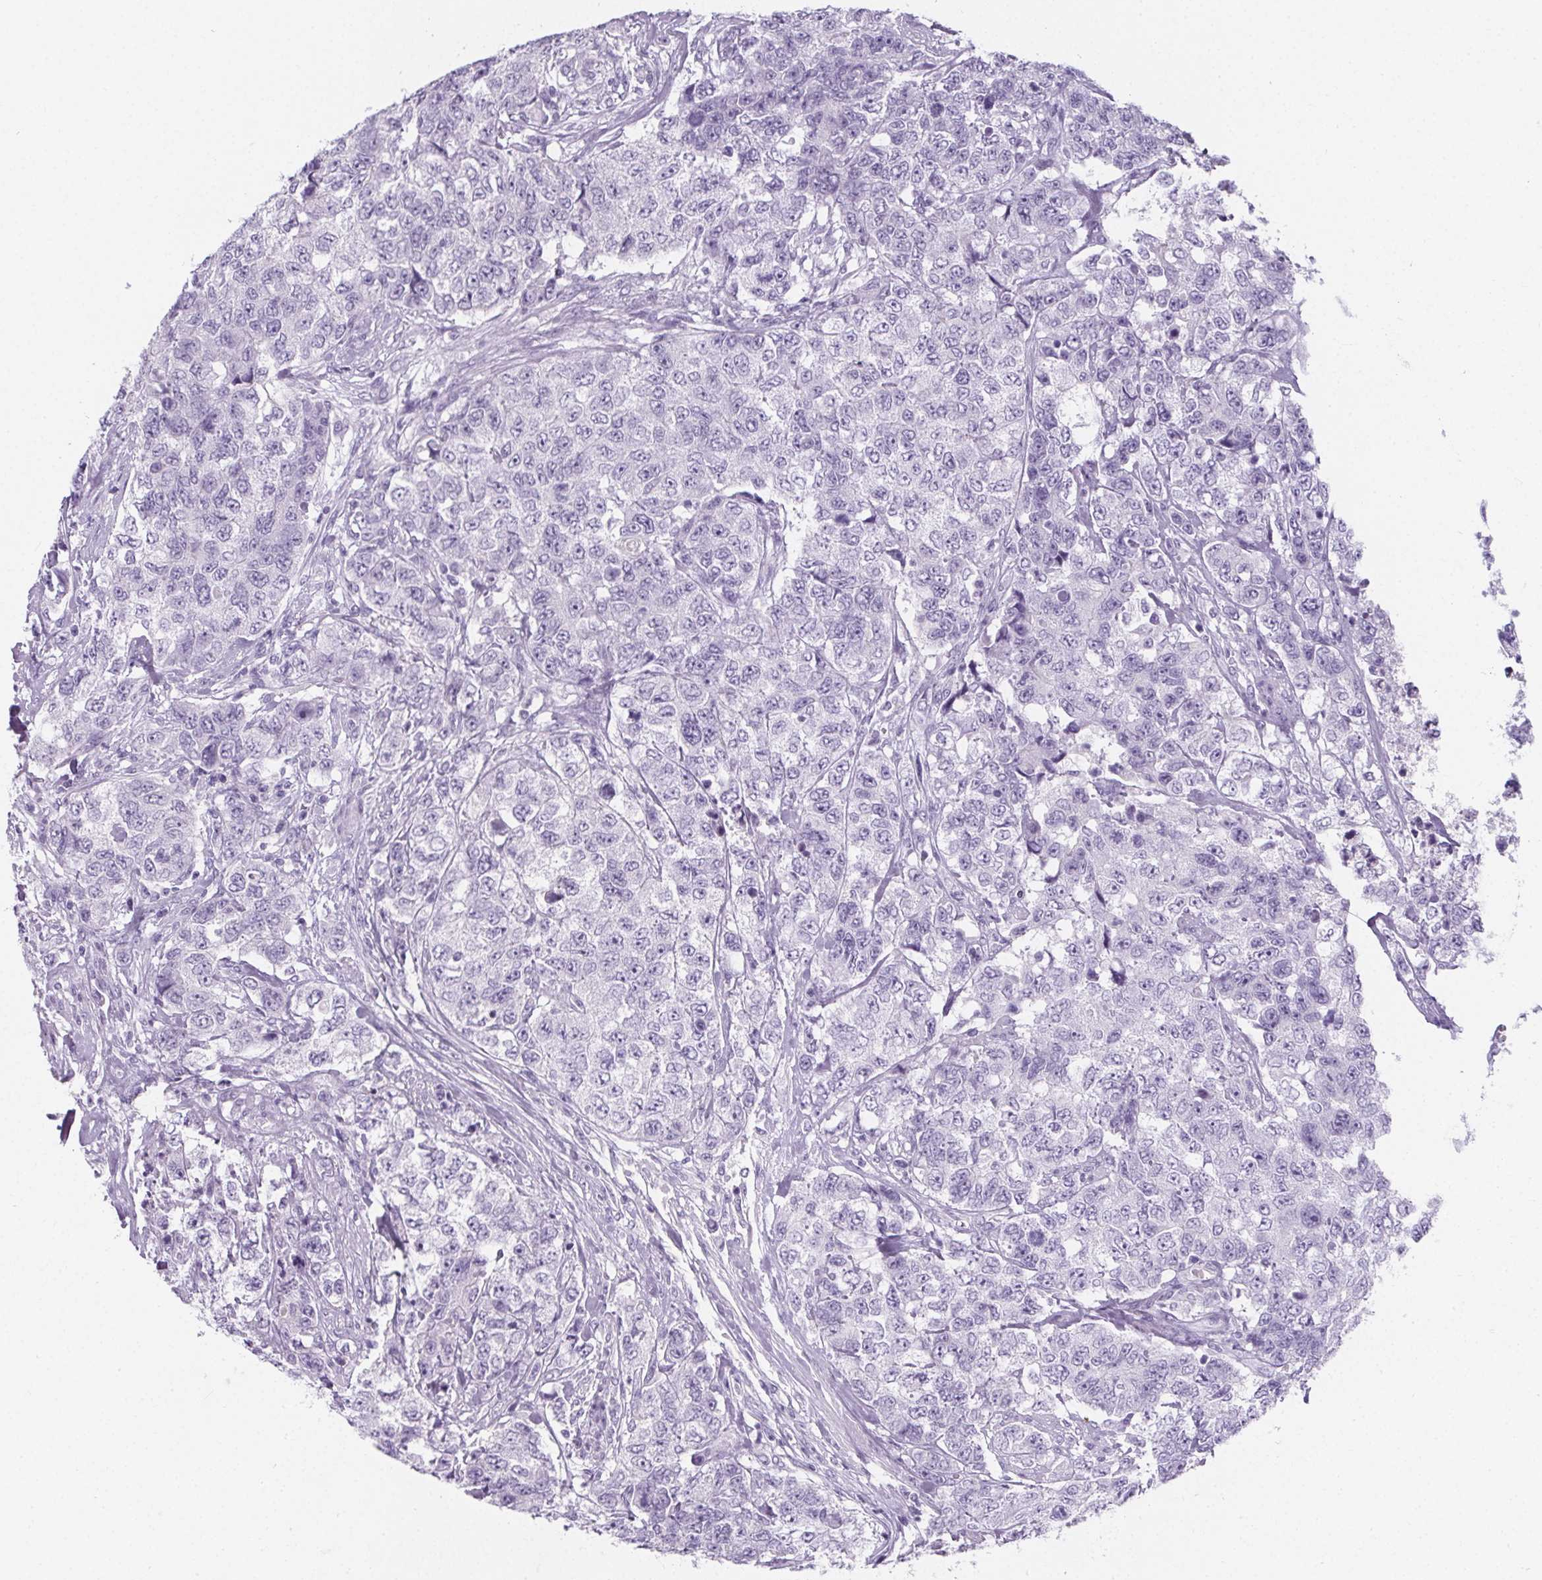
{"staining": {"intensity": "negative", "quantity": "none", "location": "none"}, "tissue": "urothelial cancer", "cell_type": "Tumor cells", "image_type": "cancer", "snomed": [{"axis": "morphology", "description": "Urothelial carcinoma, High grade"}, {"axis": "topography", "description": "Urinary bladder"}], "caption": "Image shows no protein staining in tumor cells of urothelial cancer tissue.", "gene": "ADRB1", "patient": {"sex": "female", "age": 78}}